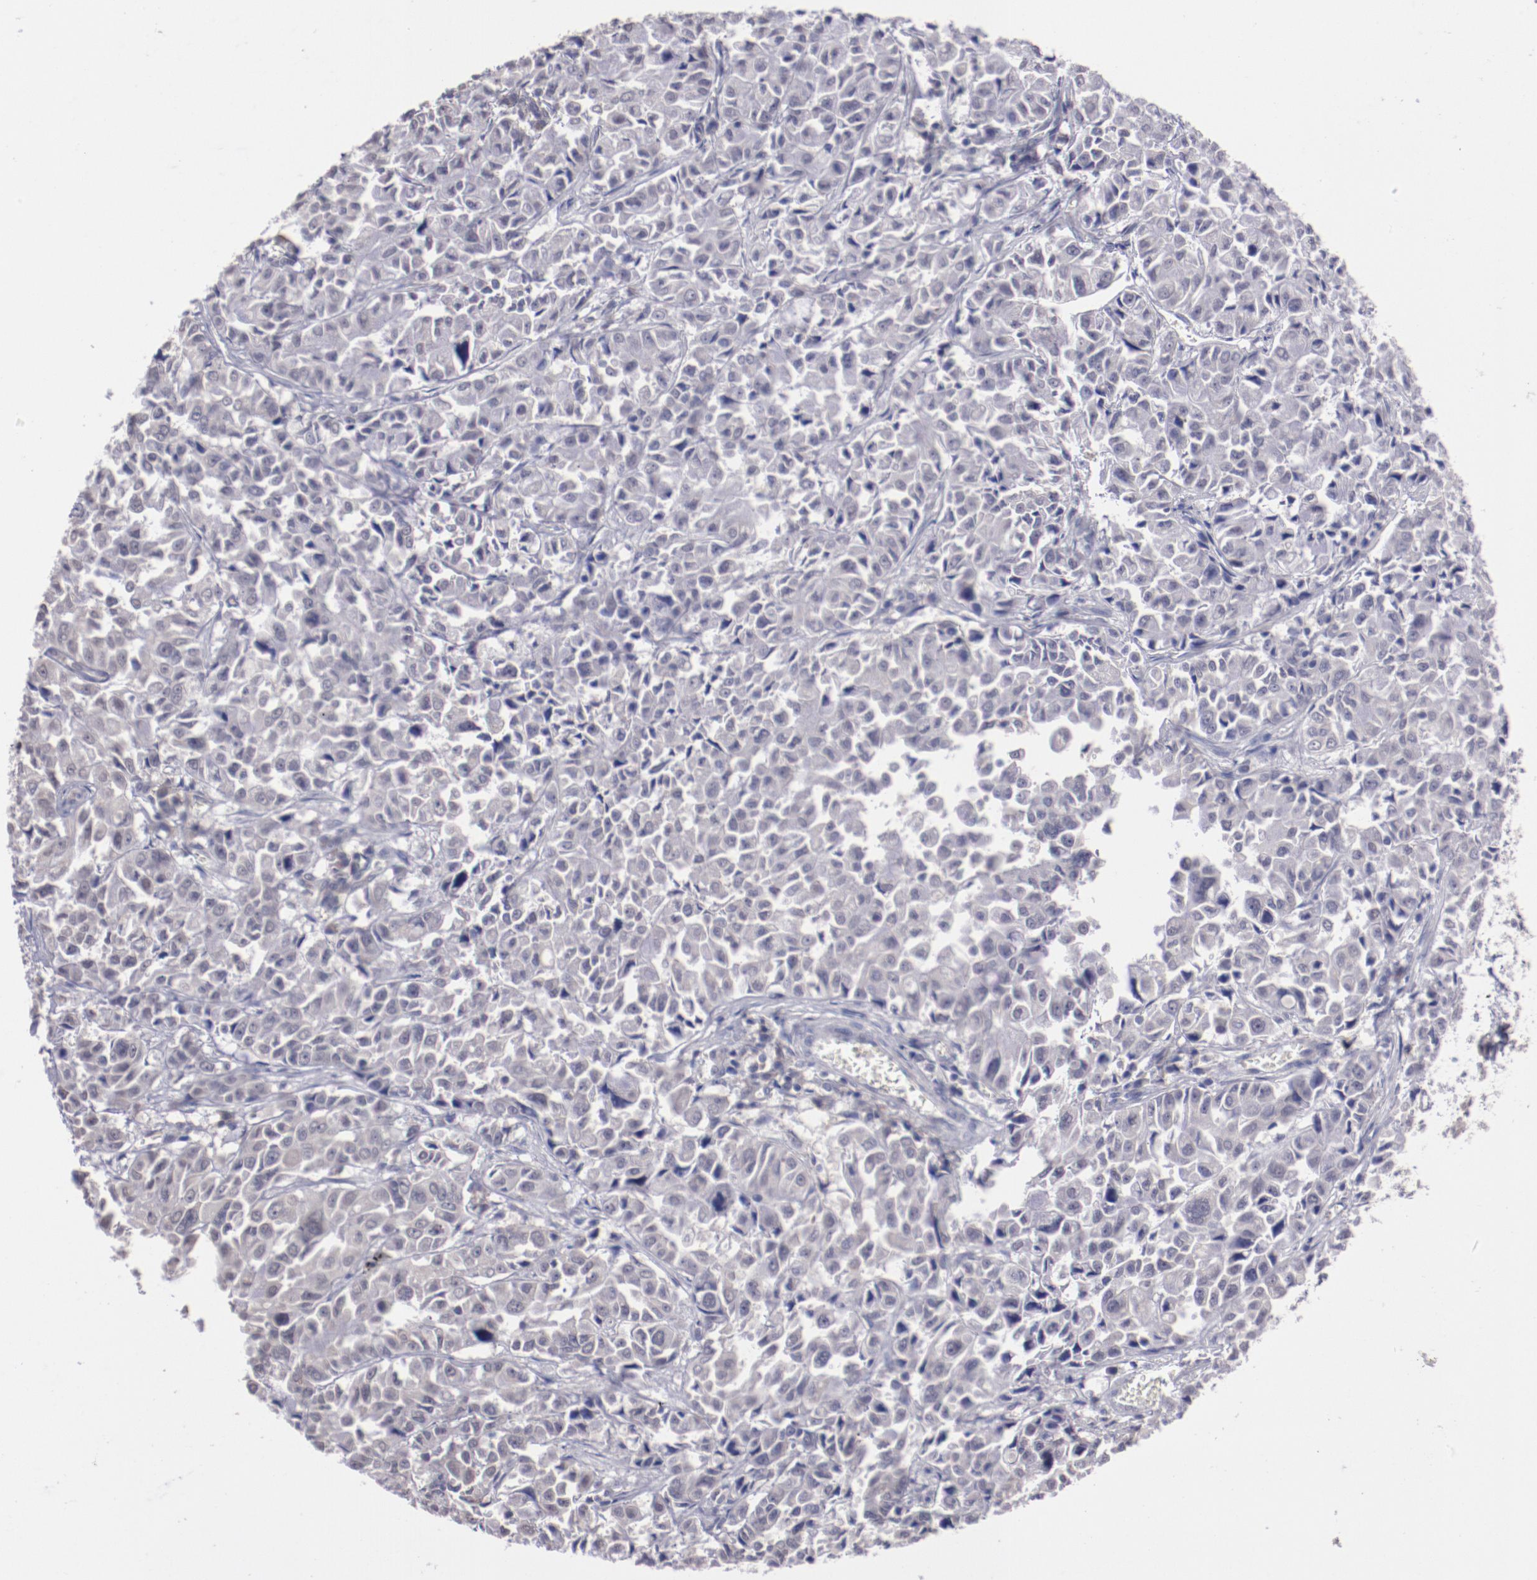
{"staining": {"intensity": "weak", "quantity": "<25%", "location": "nuclear"}, "tissue": "pancreatic cancer", "cell_type": "Tumor cells", "image_type": "cancer", "snomed": [{"axis": "morphology", "description": "Adenocarcinoma, NOS"}, {"axis": "topography", "description": "Pancreas"}], "caption": "High power microscopy histopathology image of an IHC micrograph of pancreatic cancer (adenocarcinoma), revealing no significant expression in tumor cells.", "gene": "NRXN3", "patient": {"sex": "female", "age": 52}}